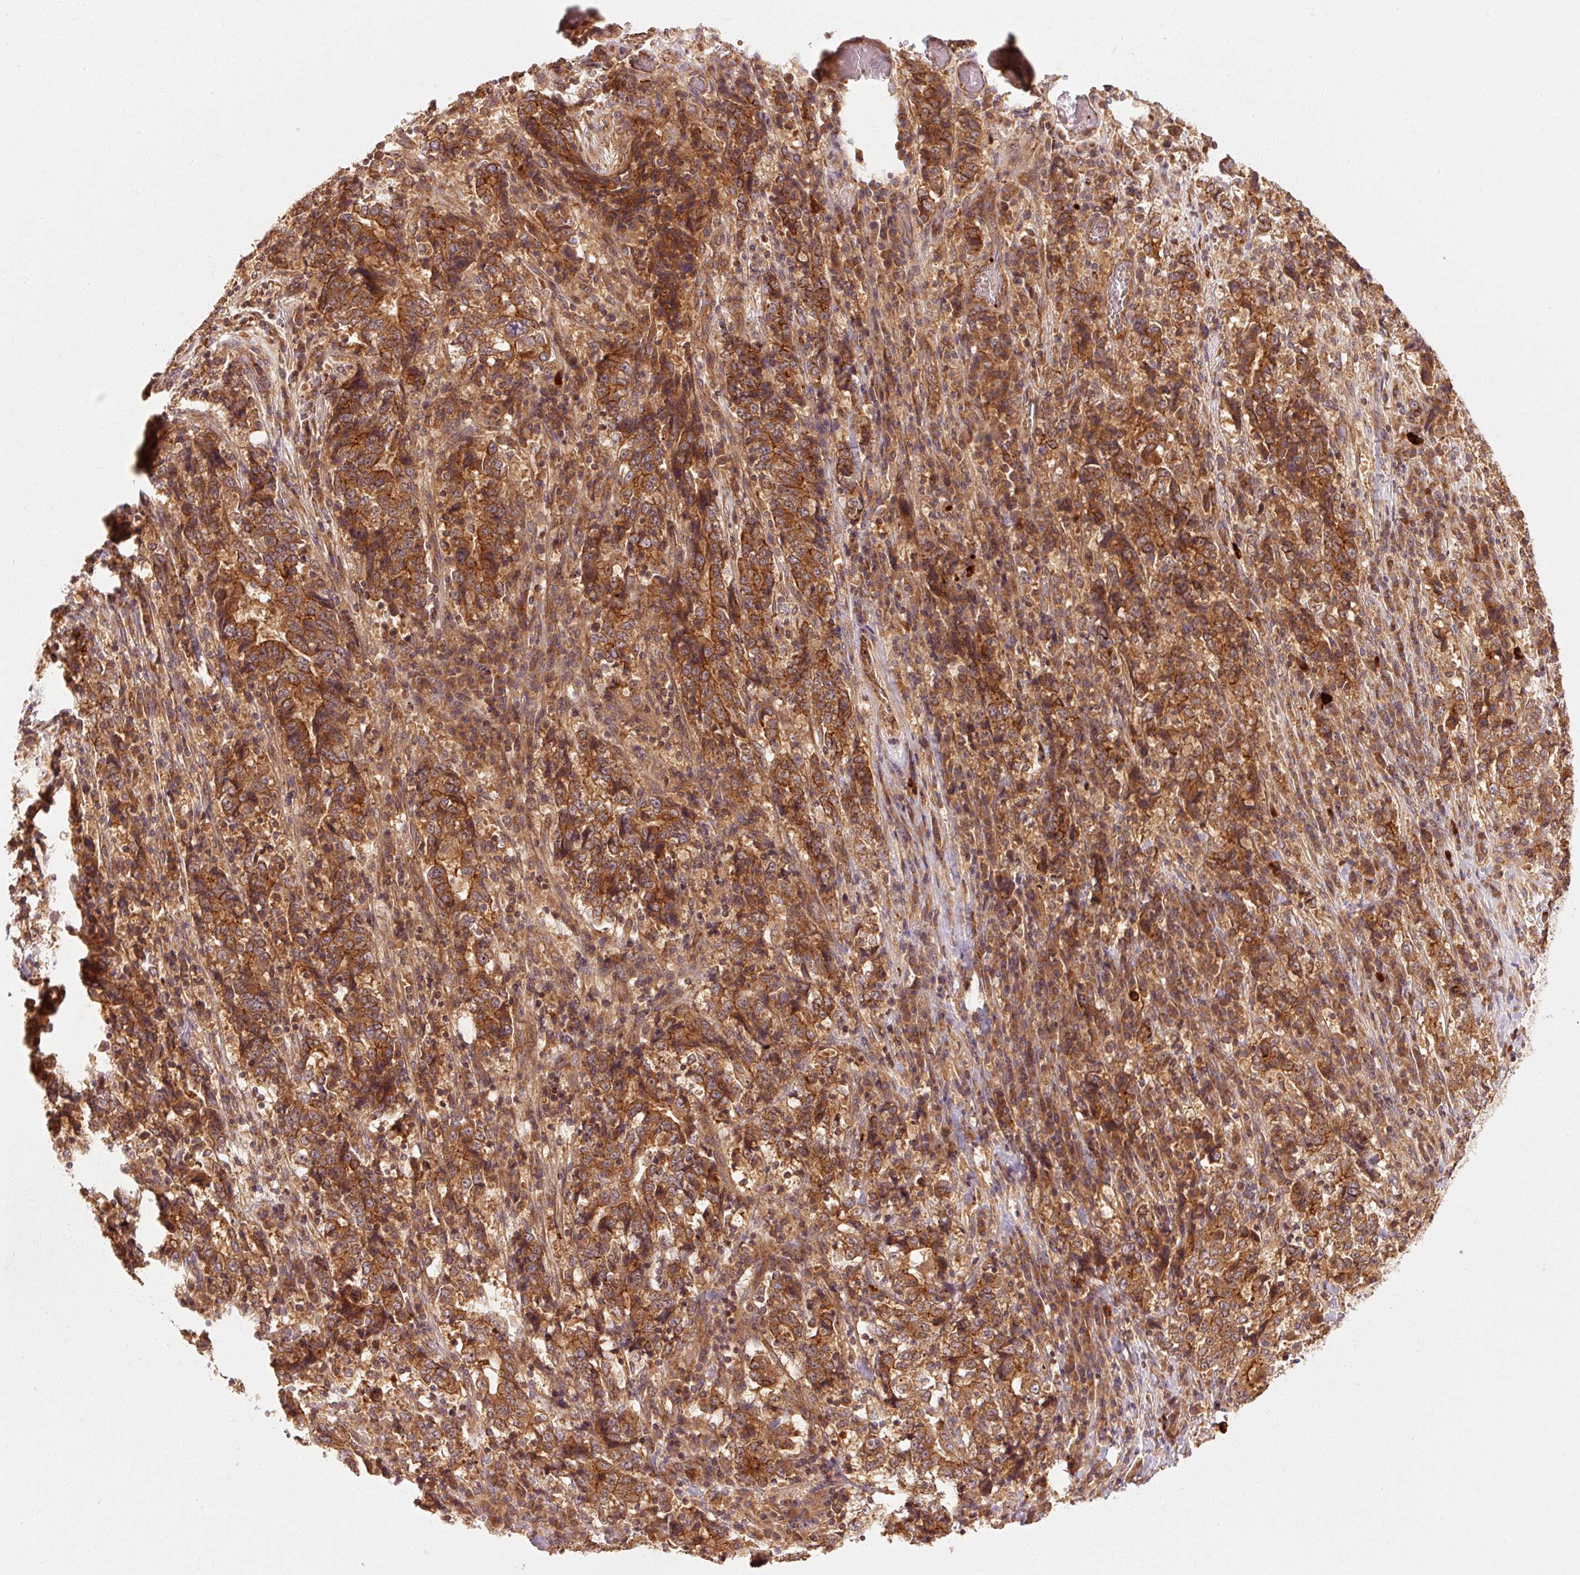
{"staining": {"intensity": "moderate", "quantity": ">75%", "location": "cytoplasmic/membranous"}, "tissue": "stomach cancer", "cell_type": "Tumor cells", "image_type": "cancer", "snomed": [{"axis": "morphology", "description": "Normal tissue, NOS"}, {"axis": "morphology", "description": "Adenocarcinoma, NOS"}, {"axis": "topography", "description": "Stomach, upper"}, {"axis": "topography", "description": "Stomach"}], "caption": "Brown immunohistochemical staining in human stomach adenocarcinoma displays moderate cytoplasmic/membranous expression in approximately >75% of tumor cells.", "gene": "CTNNA1", "patient": {"sex": "male", "age": 59}}